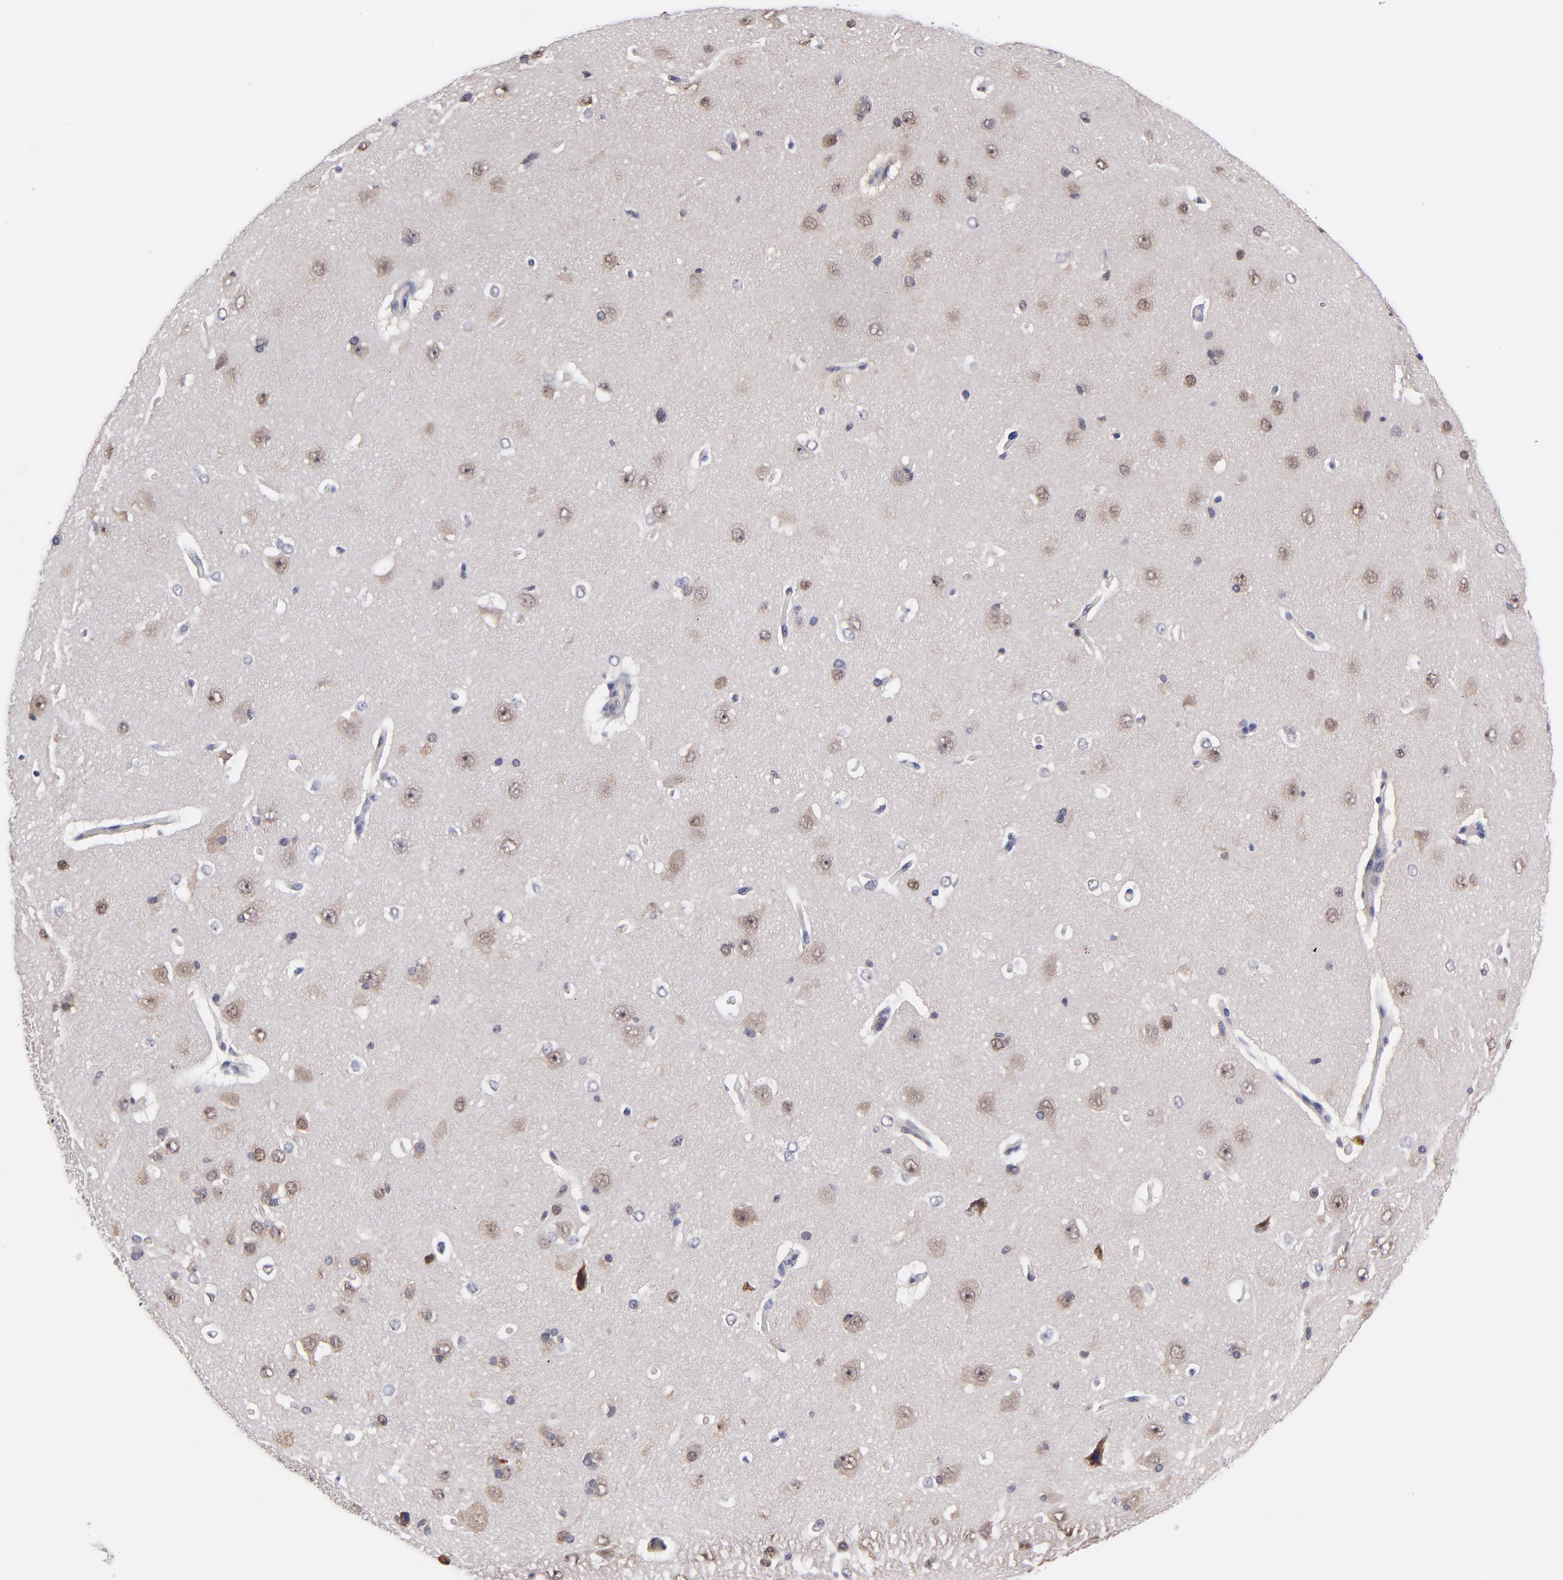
{"staining": {"intensity": "negative", "quantity": "none", "location": "none"}, "tissue": "cerebral cortex", "cell_type": "Endothelial cells", "image_type": "normal", "snomed": [{"axis": "morphology", "description": "Normal tissue, NOS"}, {"axis": "topography", "description": "Cerebral cortex"}], "caption": "Cerebral cortex stained for a protein using IHC exhibits no staining endothelial cells.", "gene": "UBE2E2", "patient": {"sex": "female", "age": 45}}